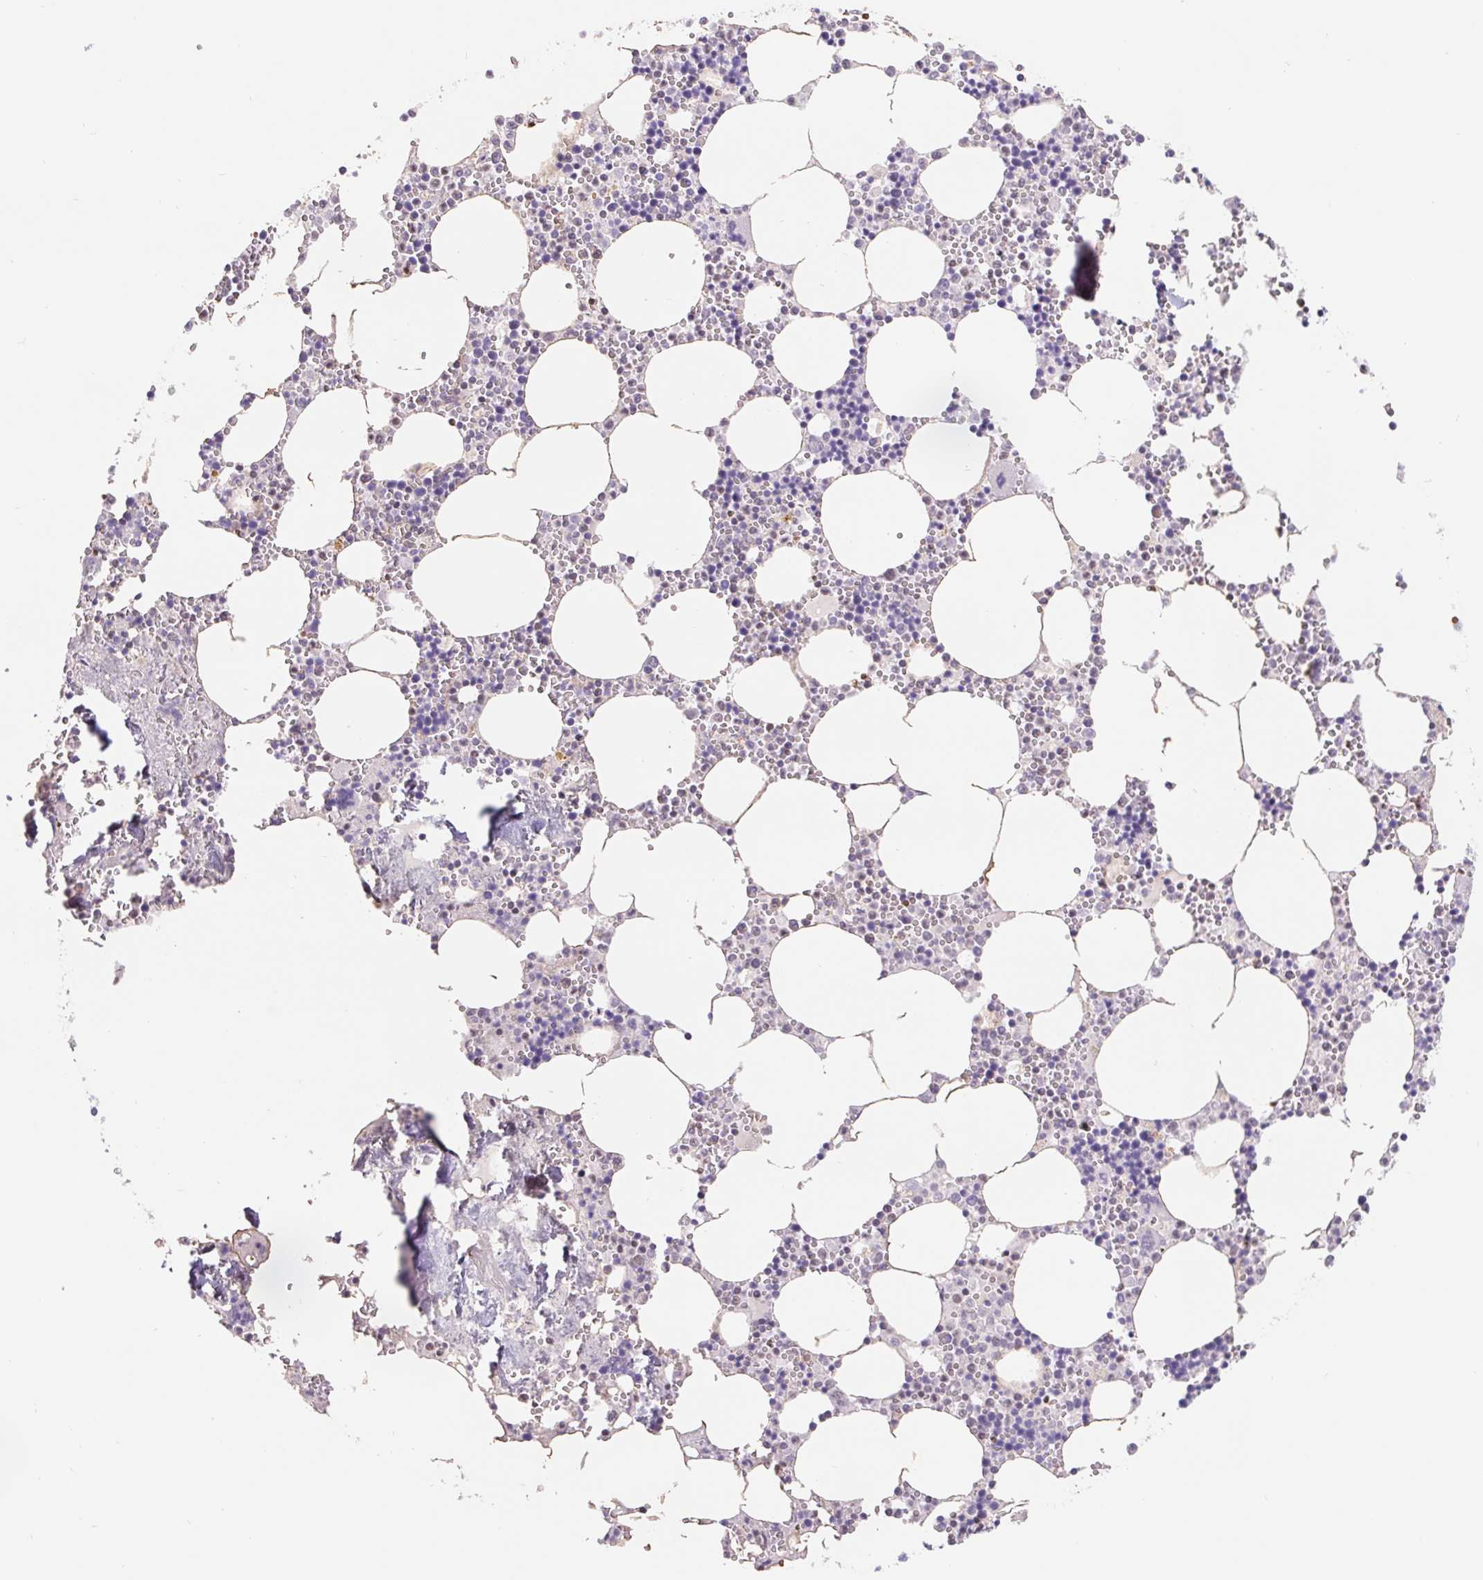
{"staining": {"intensity": "moderate", "quantity": "<25%", "location": "nuclear"}, "tissue": "bone marrow", "cell_type": "Hematopoietic cells", "image_type": "normal", "snomed": [{"axis": "morphology", "description": "Normal tissue, NOS"}, {"axis": "topography", "description": "Bone marrow"}], "caption": "Protein analysis of benign bone marrow displays moderate nuclear staining in approximately <25% of hematopoietic cells.", "gene": "TRERF1", "patient": {"sex": "male", "age": 54}}